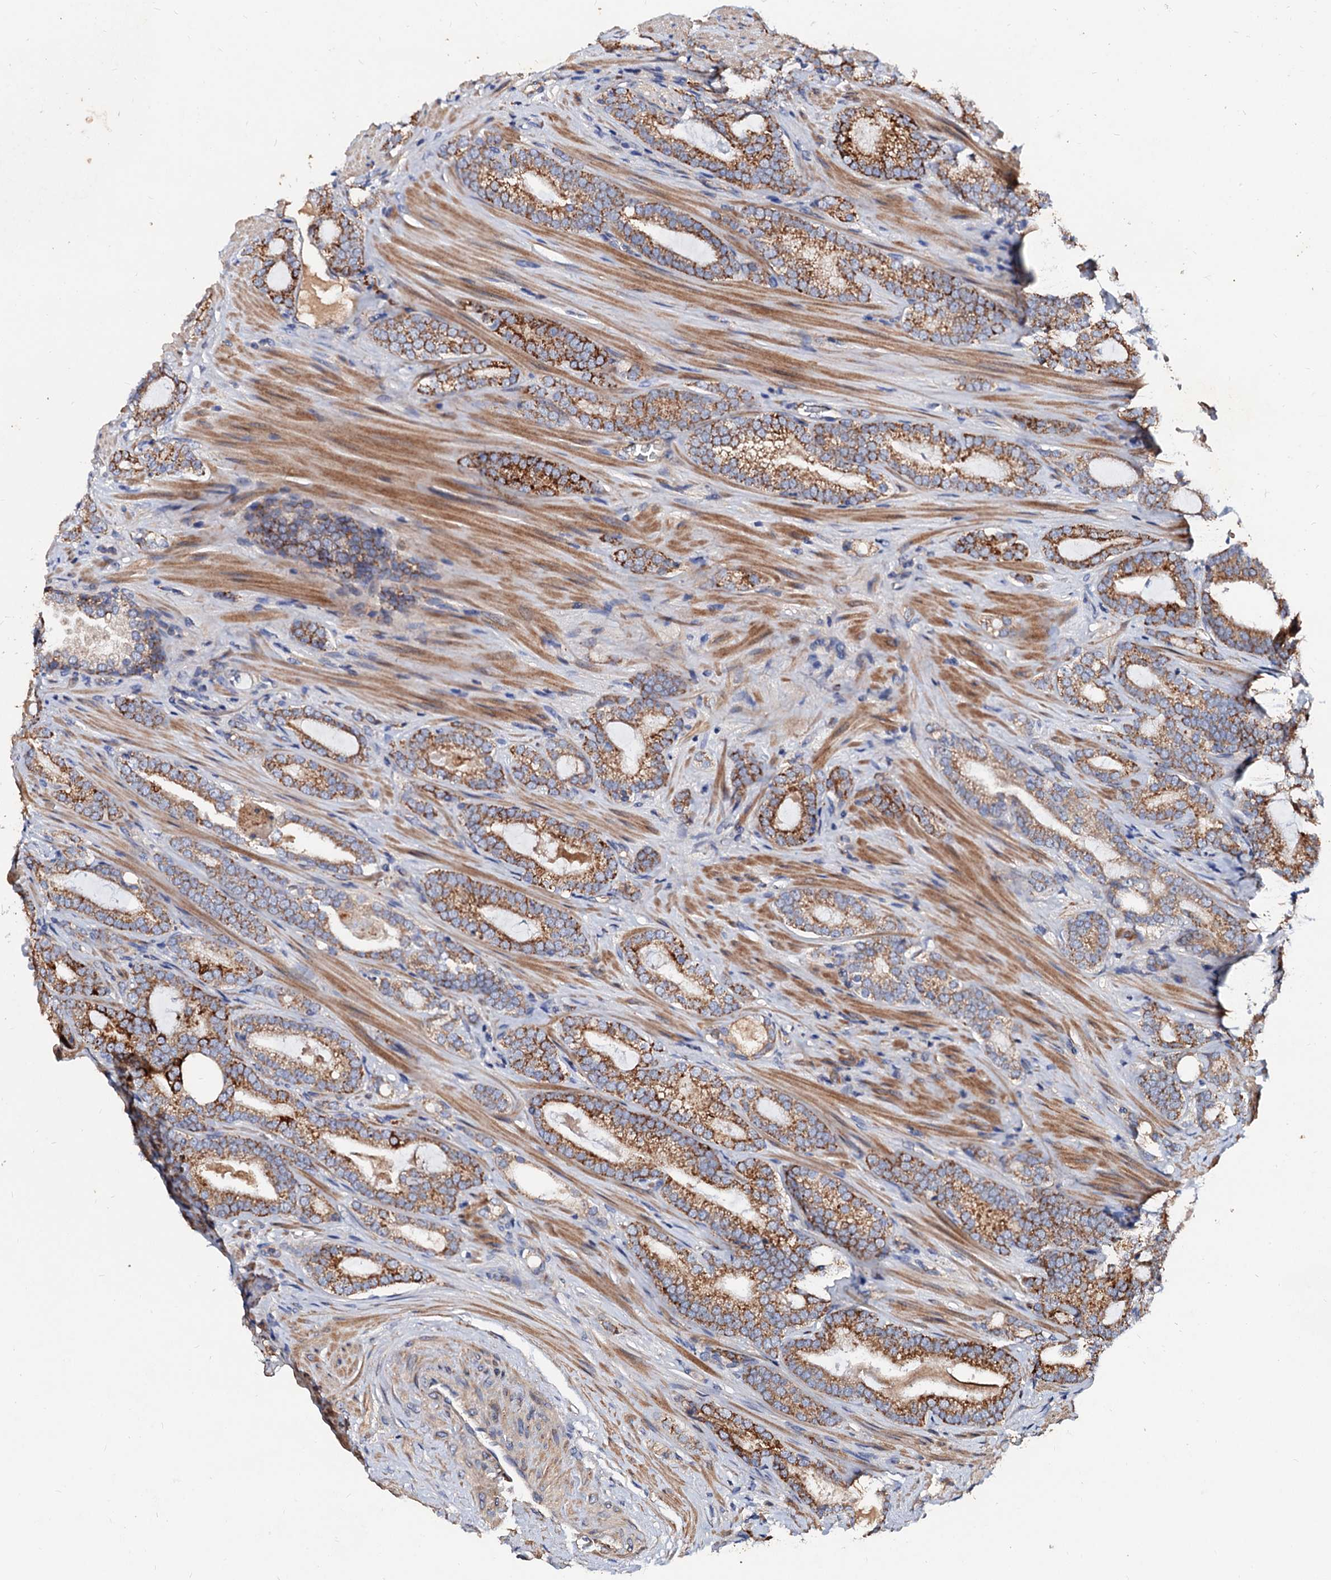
{"staining": {"intensity": "strong", "quantity": "25%-75%", "location": "cytoplasmic/membranous"}, "tissue": "prostate cancer", "cell_type": "Tumor cells", "image_type": "cancer", "snomed": [{"axis": "morphology", "description": "Adenocarcinoma, High grade"}, {"axis": "topography", "description": "Prostate"}], "caption": "IHC histopathology image of neoplastic tissue: human prostate cancer stained using immunohistochemistry (IHC) displays high levels of strong protein expression localized specifically in the cytoplasmic/membranous of tumor cells, appearing as a cytoplasmic/membranous brown color.", "gene": "FIBIN", "patient": {"sex": "male", "age": 63}}